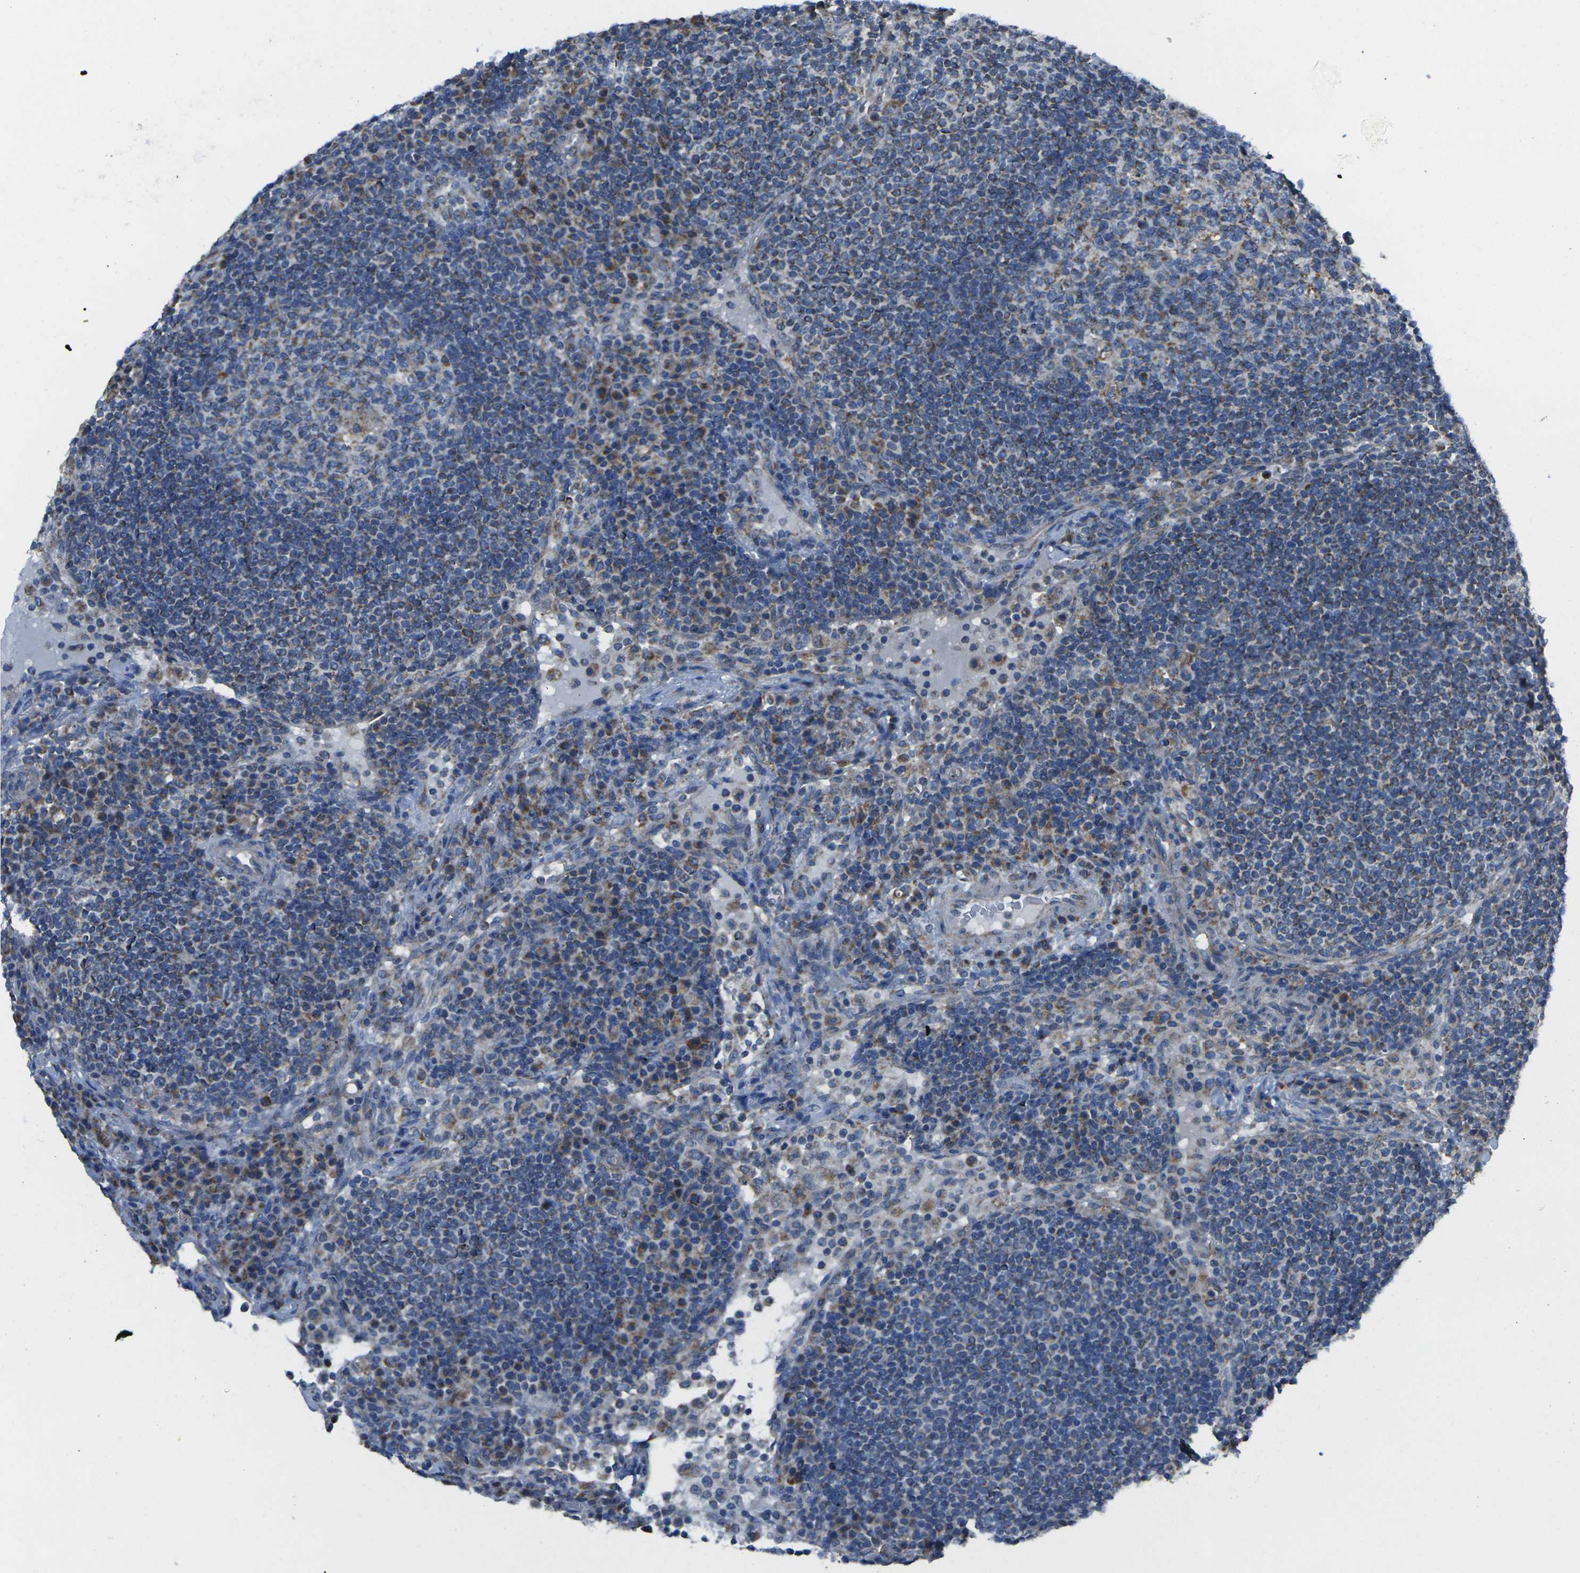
{"staining": {"intensity": "weak", "quantity": ">75%", "location": "cytoplasmic/membranous"}, "tissue": "lymph node", "cell_type": "Germinal center cells", "image_type": "normal", "snomed": [{"axis": "morphology", "description": "Normal tissue, NOS"}, {"axis": "topography", "description": "Lymph node"}], "caption": "Immunohistochemistry (DAB (3,3'-diaminobenzidine)) staining of unremarkable lymph node exhibits weak cytoplasmic/membranous protein positivity in approximately >75% of germinal center cells. Using DAB (brown) and hematoxylin (blue) stains, captured at high magnification using brightfield microscopy.", "gene": "TMEM120B", "patient": {"sex": "female", "age": 53}}